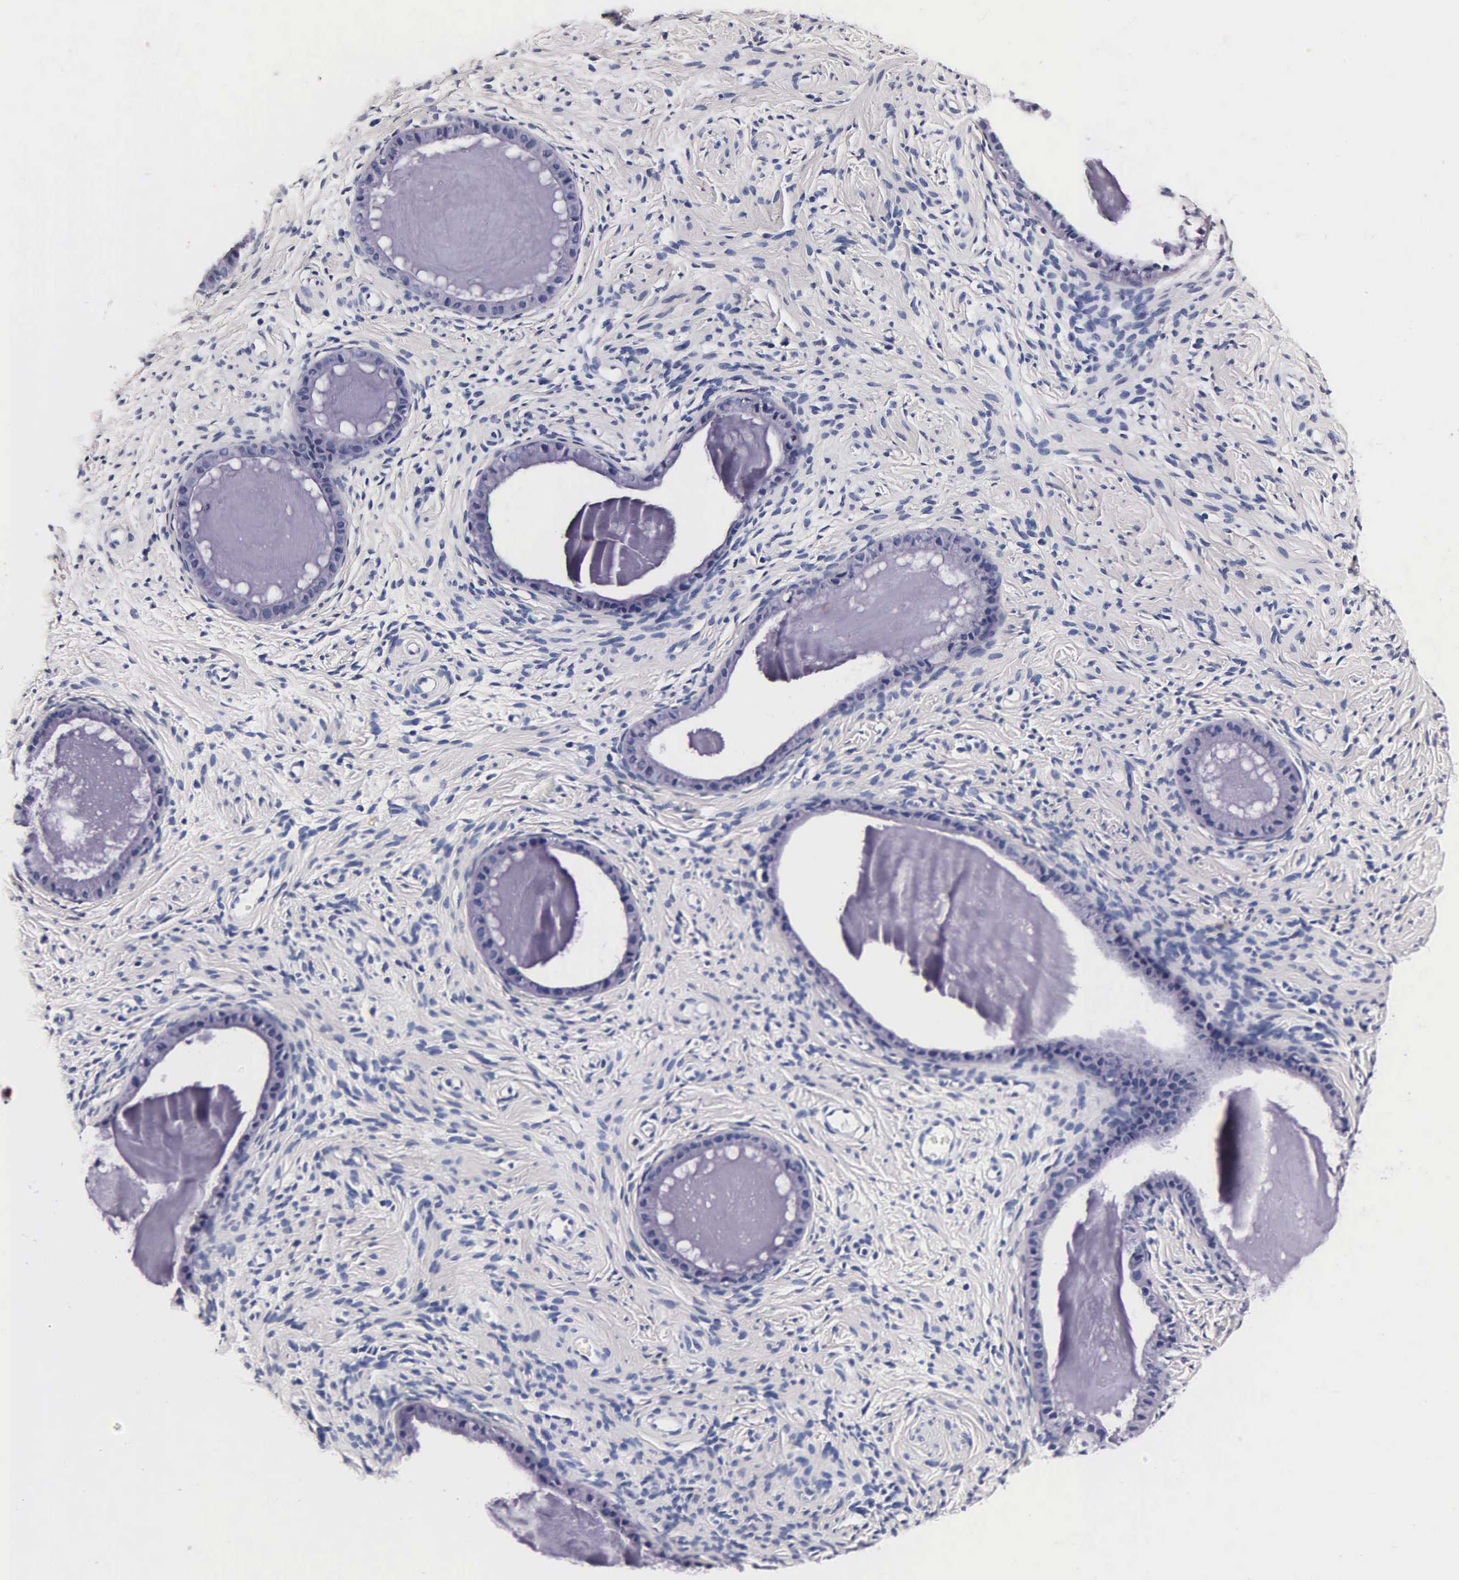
{"staining": {"intensity": "negative", "quantity": "none", "location": "none"}, "tissue": "cervix", "cell_type": "Glandular cells", "image_type": "normal", "snomed": [{"axis": "morphology", "description": "Normal tissue, NOS"}, {"axis": "topography", "description": "Cervix"}], "caption": "Human cervix stained for a protein using IHC displays no positivity in glandular cells.", "gene": "INS", "patient": {"sex": "female", "age": 70}}